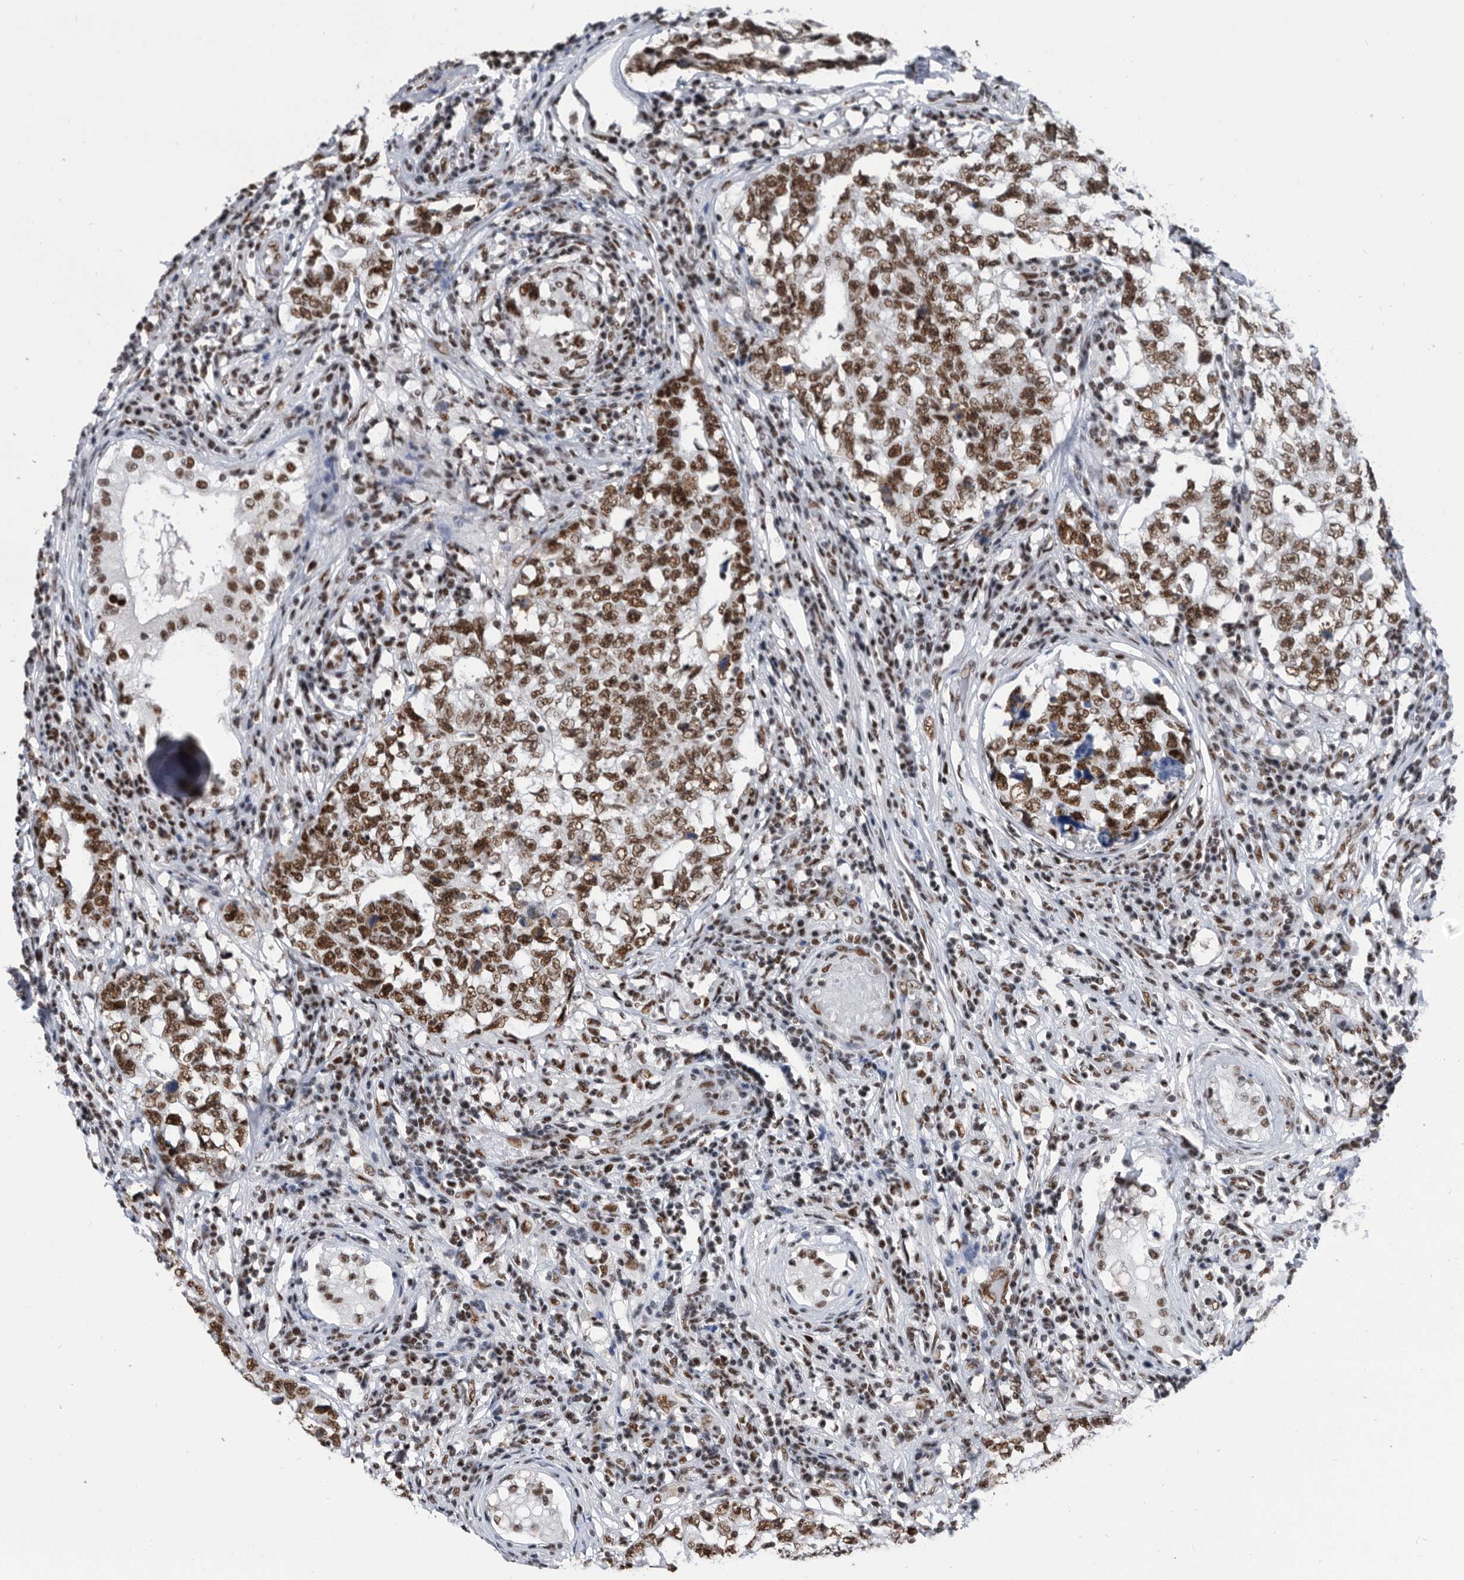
{"staining": {"intensity": "strong", "quantity": ">75%", "location": "nuclear"}, "tissue": "testis cancer", "cell_type": "Tumor cells", "image_type": "cancer", "snomed": [{"axis": "morphology", "description": "Carcinoma, Embryonal, NOS"}, {"axis": "topography", "description": "Testis"}], "caption": "Immunohistochemistry photomicrograph of human testis cancer (embryonal carcinoma) stained for a protein (brown), which shows high levels of strong nuclear expression in about >75% of tumor cells.", "gene": "SF3A1", "patient": {"sex": "male", "age": 26}}